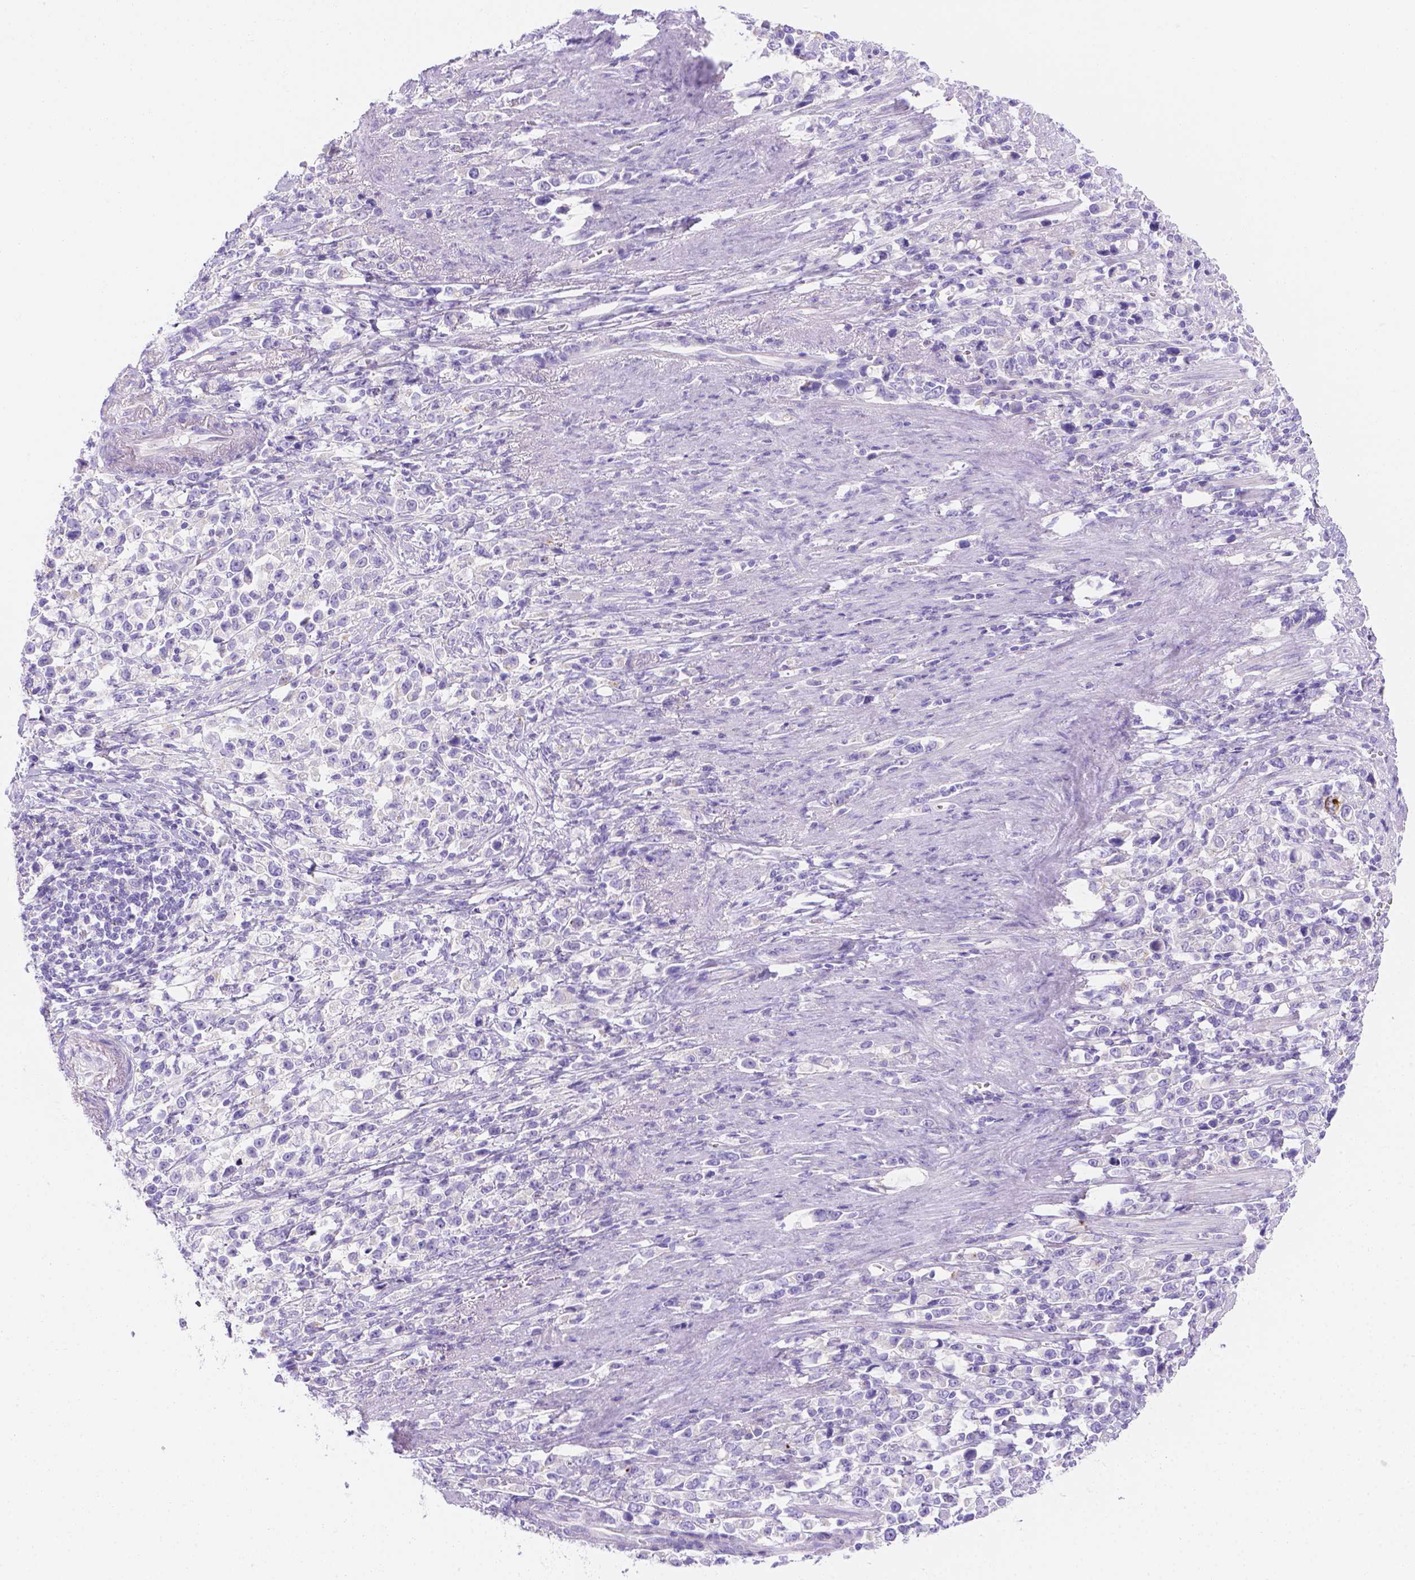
{"staining": {"intensity": "negative", "quantity": "none", "location": "none"}, "tissue": "stomach cancer", "cell_type": "Tumor cells", "image_type": "cancer", "snomed": [{"axis": "morphology", "description": "Adenocarcinoma, NOS"}, {"axis": "topography", "description": "Stomach"}], "caption": "There is no significant positivity in tumor cells of stomach adenocarcinoma. (DAB (3,3'-diaminobenzidine) IHC visualized using brightfield microscopy, high magnification).", "gene": "MLN", "patient": {"sex": "male", "age": 63}}